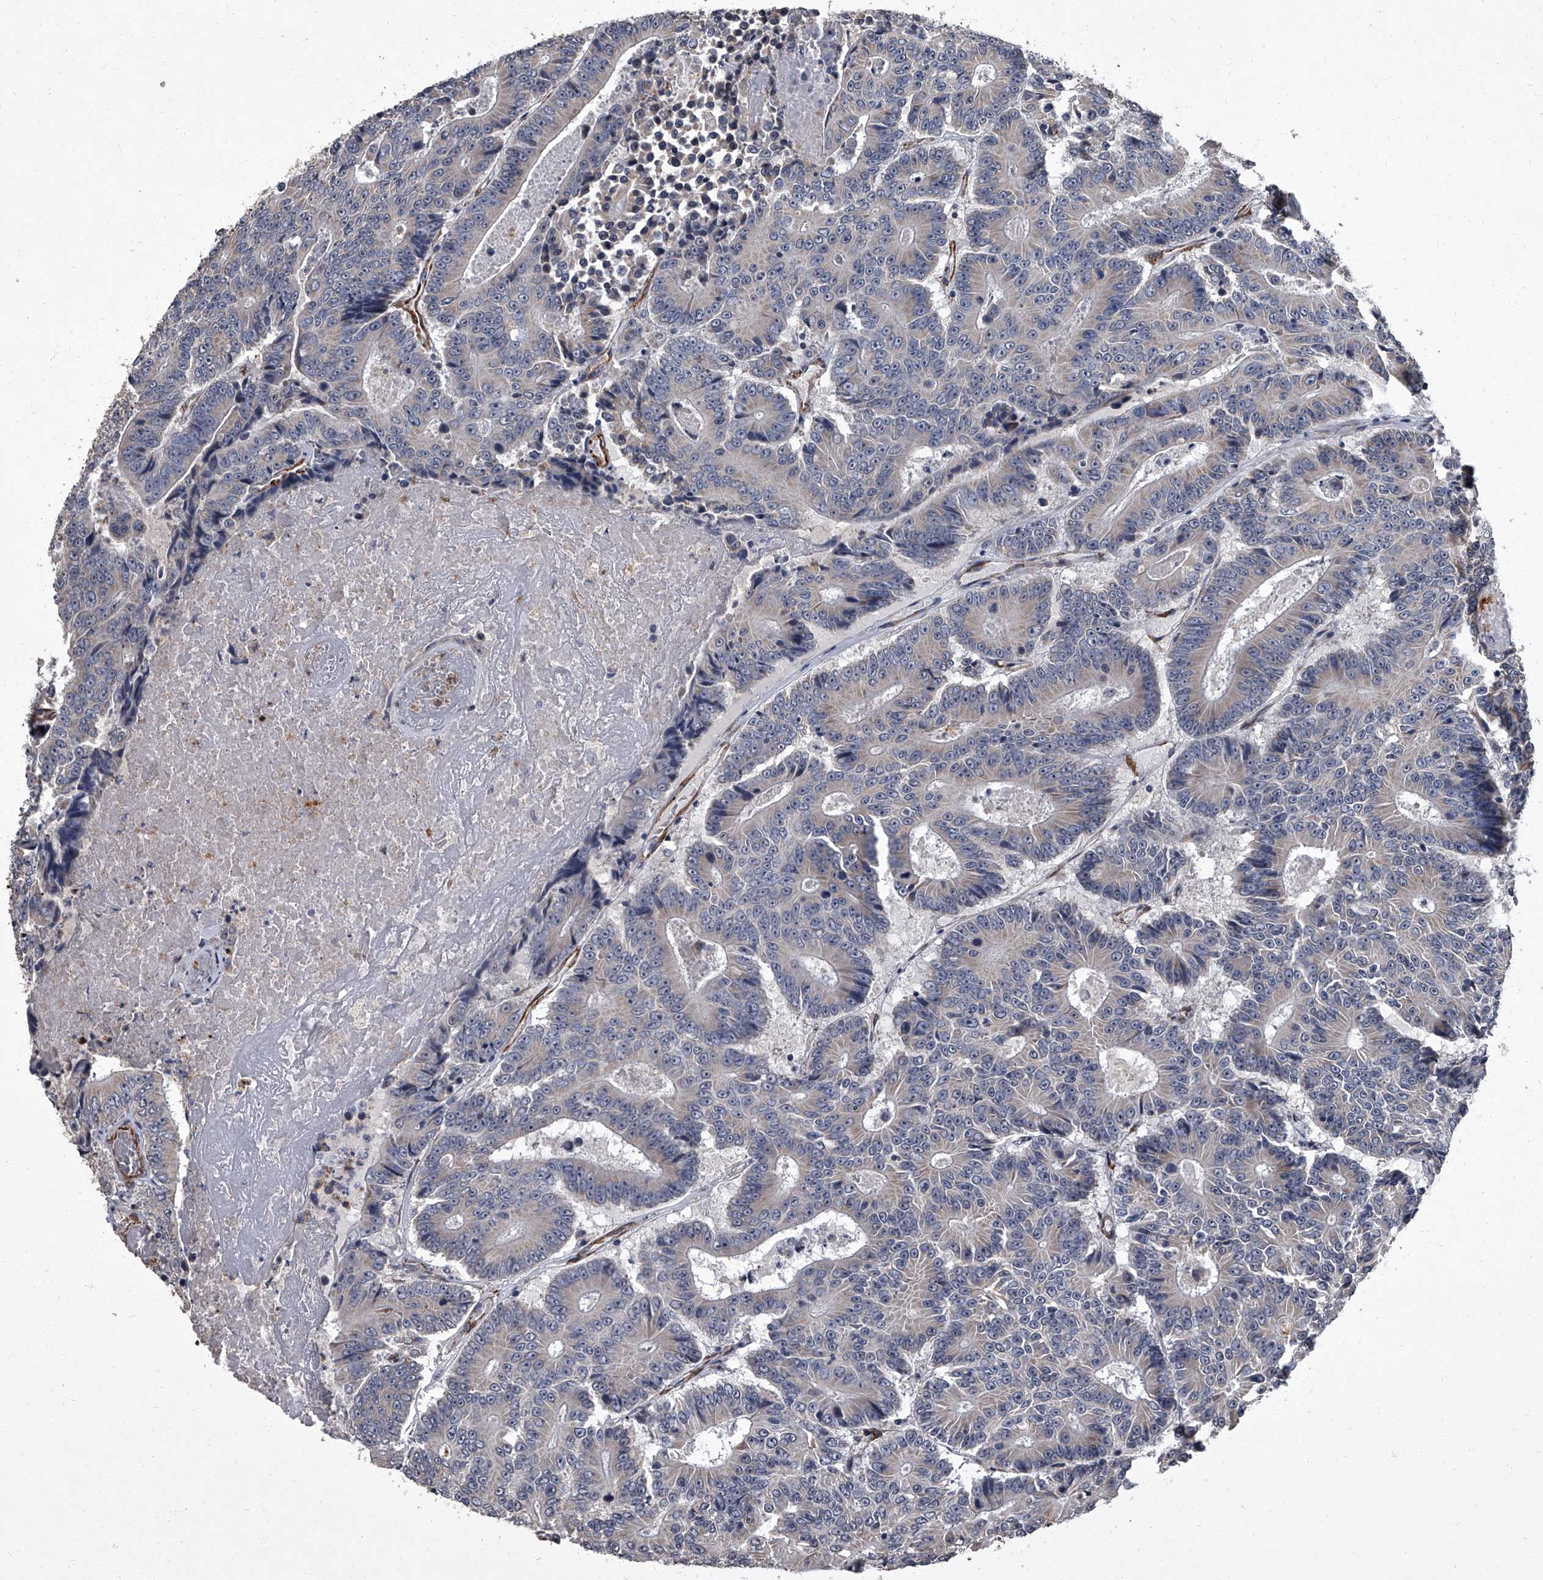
{"staining": {"intensity": "negative", "quantity": "none", "location": "none"}, "tissue": "colorectal cancer", "cell_type": "Tumor cells", "image_type": "cancer", "snomed": [{"axis": "morphology", "description": "Adenocarcinoma, NOS"}, {"axis": "topography", "description": "Colon"}], "caption": "Immunohistochemical staining of human colorectal adenocarcinoma demonstrates no significant positivity in tumor cells.", "gene": "SIRT4", "patient": {"sex": "male", "age": 83}}